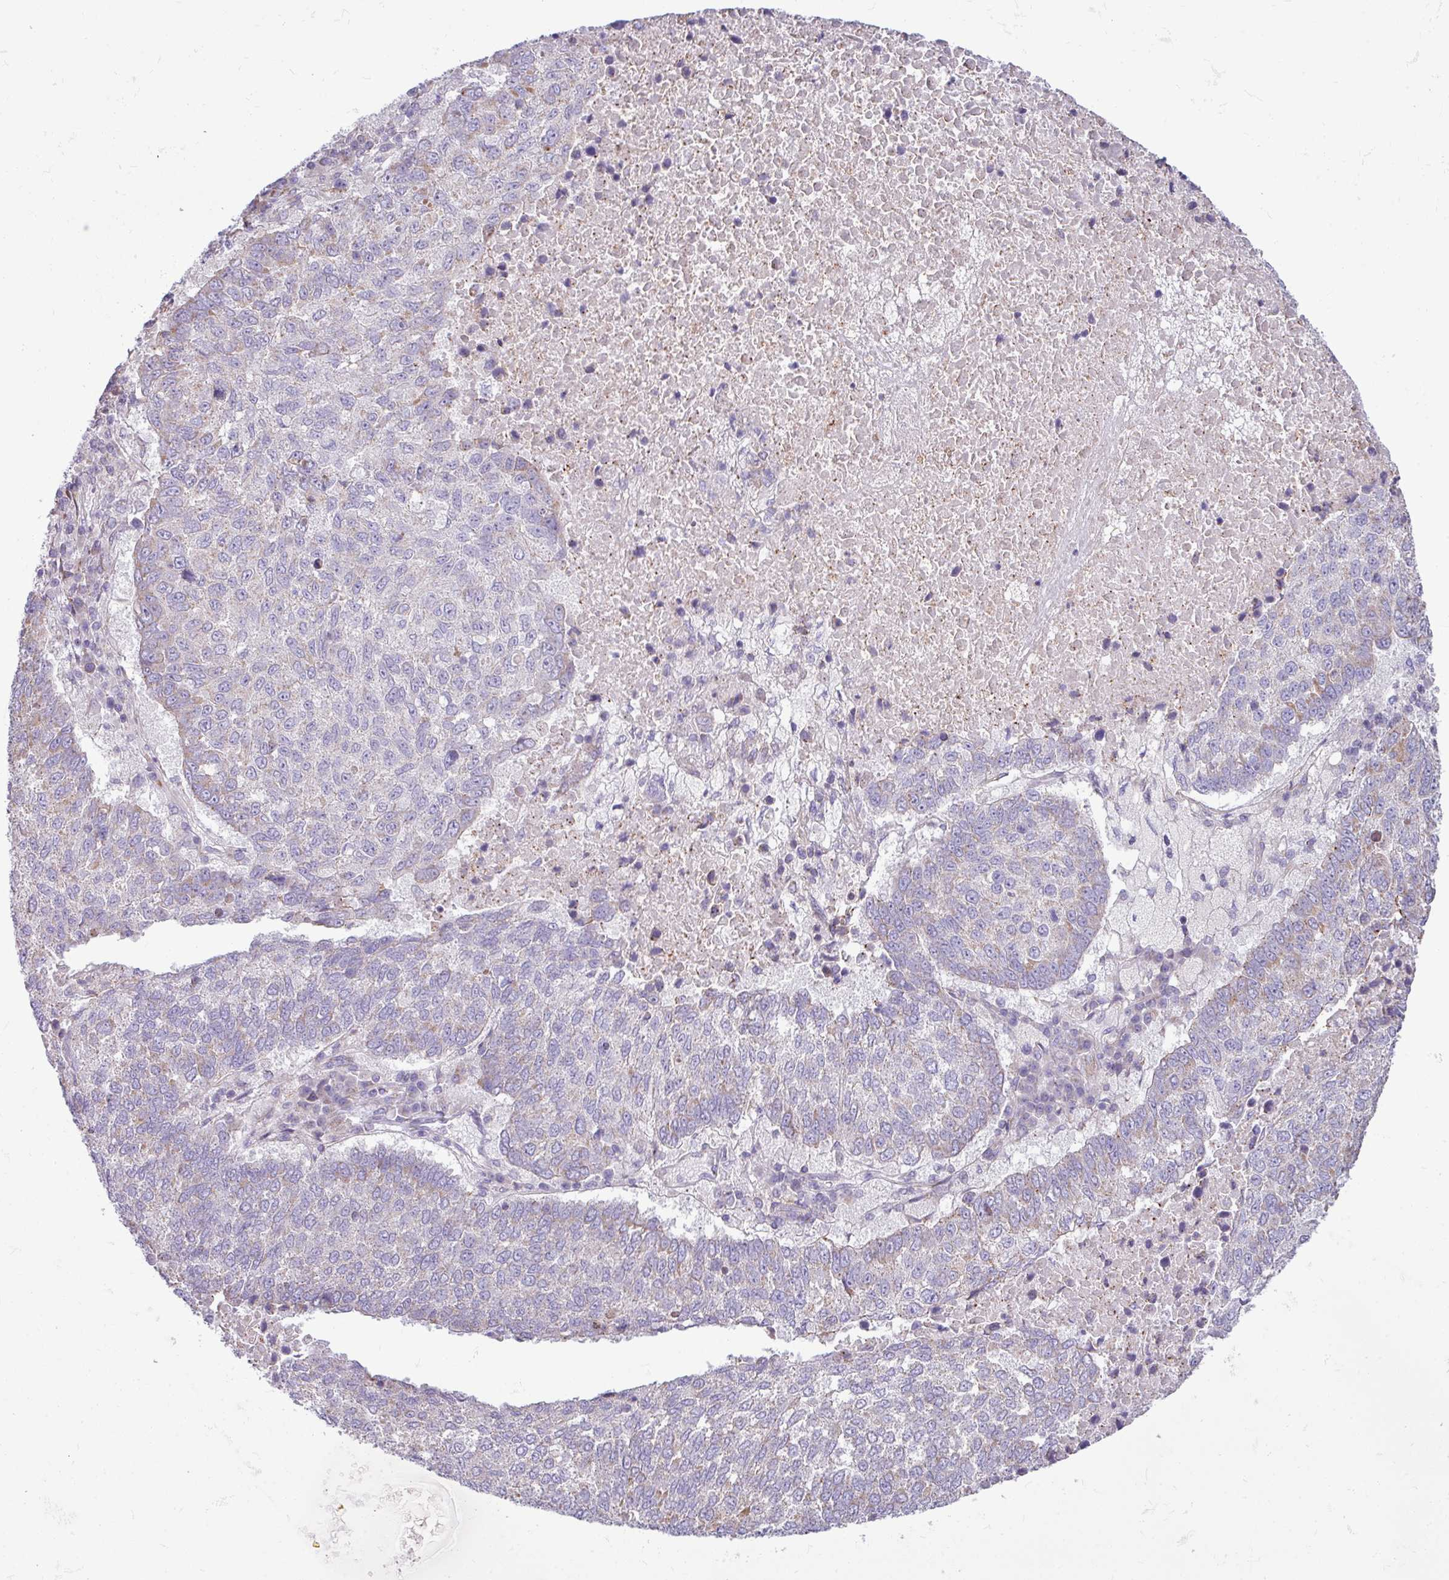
{"staining": {"intensity": "weak", "quantity": "<25%", "location": "cytoplasmic/membranous"}, "tissue": "lung cancer", "cell_type": "Tumor cells", "image_type": "cancer", "snomed": [{"axis": "morphology", "description": "Squamous cell carcinoma, NOS"}, {"axis": "topography", "description": "Lung"}], "caption": "High power microscopy micrograph of an IHC photomicrograph of lung cancer, revealing no significant expression in tumor cells.", "gene": "IRGC", "patient": {"sex": "male", "age": 73}}